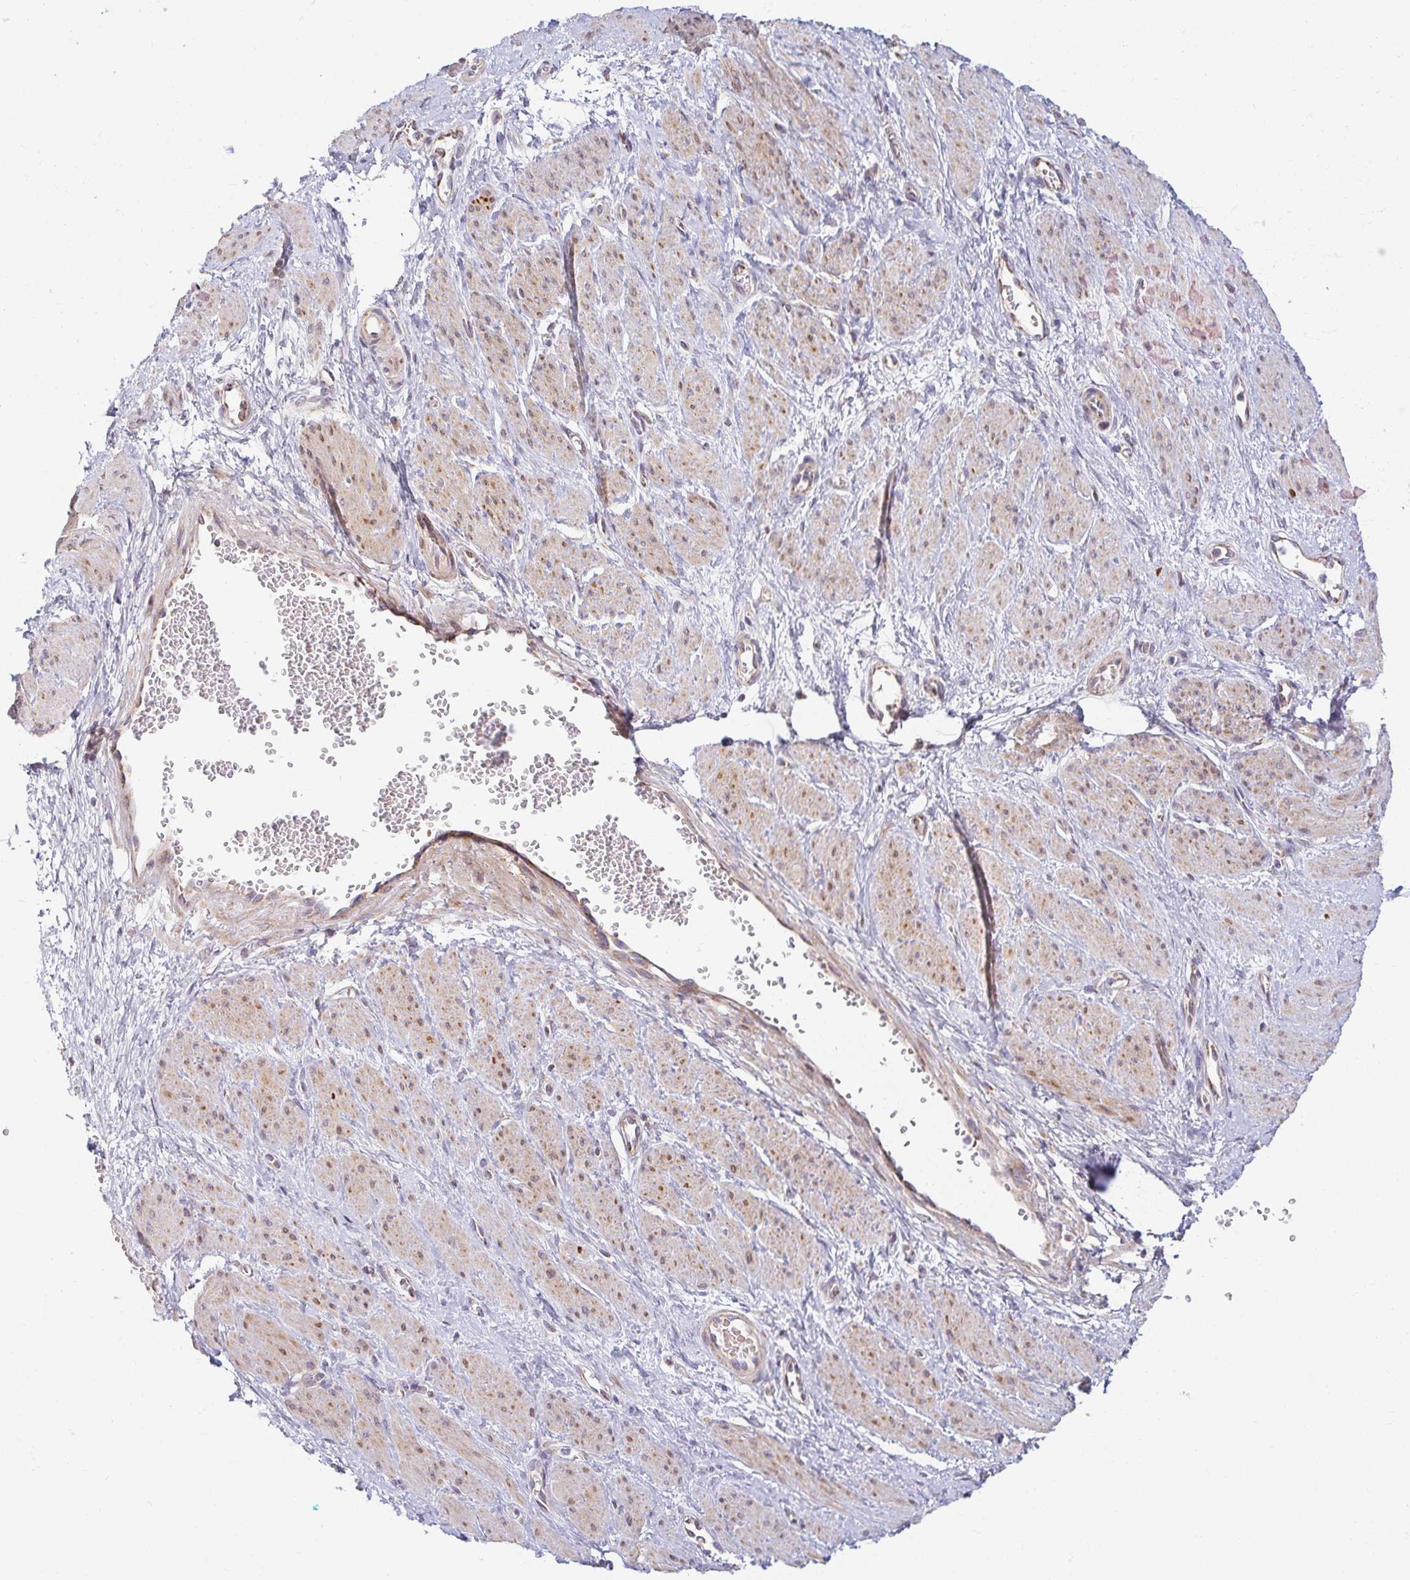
{"staining": {"intensity": "moderate", "quantity": "25%-75%", "location": "cytoplasmic/membranous"}, "tissue": "smooth muscle", "cell_type": "Smooth muscle cells", "image_type": "normal", "snomed": [{"axis": "morphology", "description": "Normal tissue, NOS"}, {"axis": "topography", "description": "Smooth muscle"}, {"axis": "topography", "description": "Uterus"}], "caption": "A high-resolution micrograph shows immunohistochemistry (IHC) staining of benign smooth muscle, which shows moderate cytoplasmic/membranous expression in about 25%-75% of smooth muscle cells. Ihc stains the protein of interest in brown and the nuclei are stained blue.", "gene": "SKP2", "patient": {"sex": "female", "age": 39}}